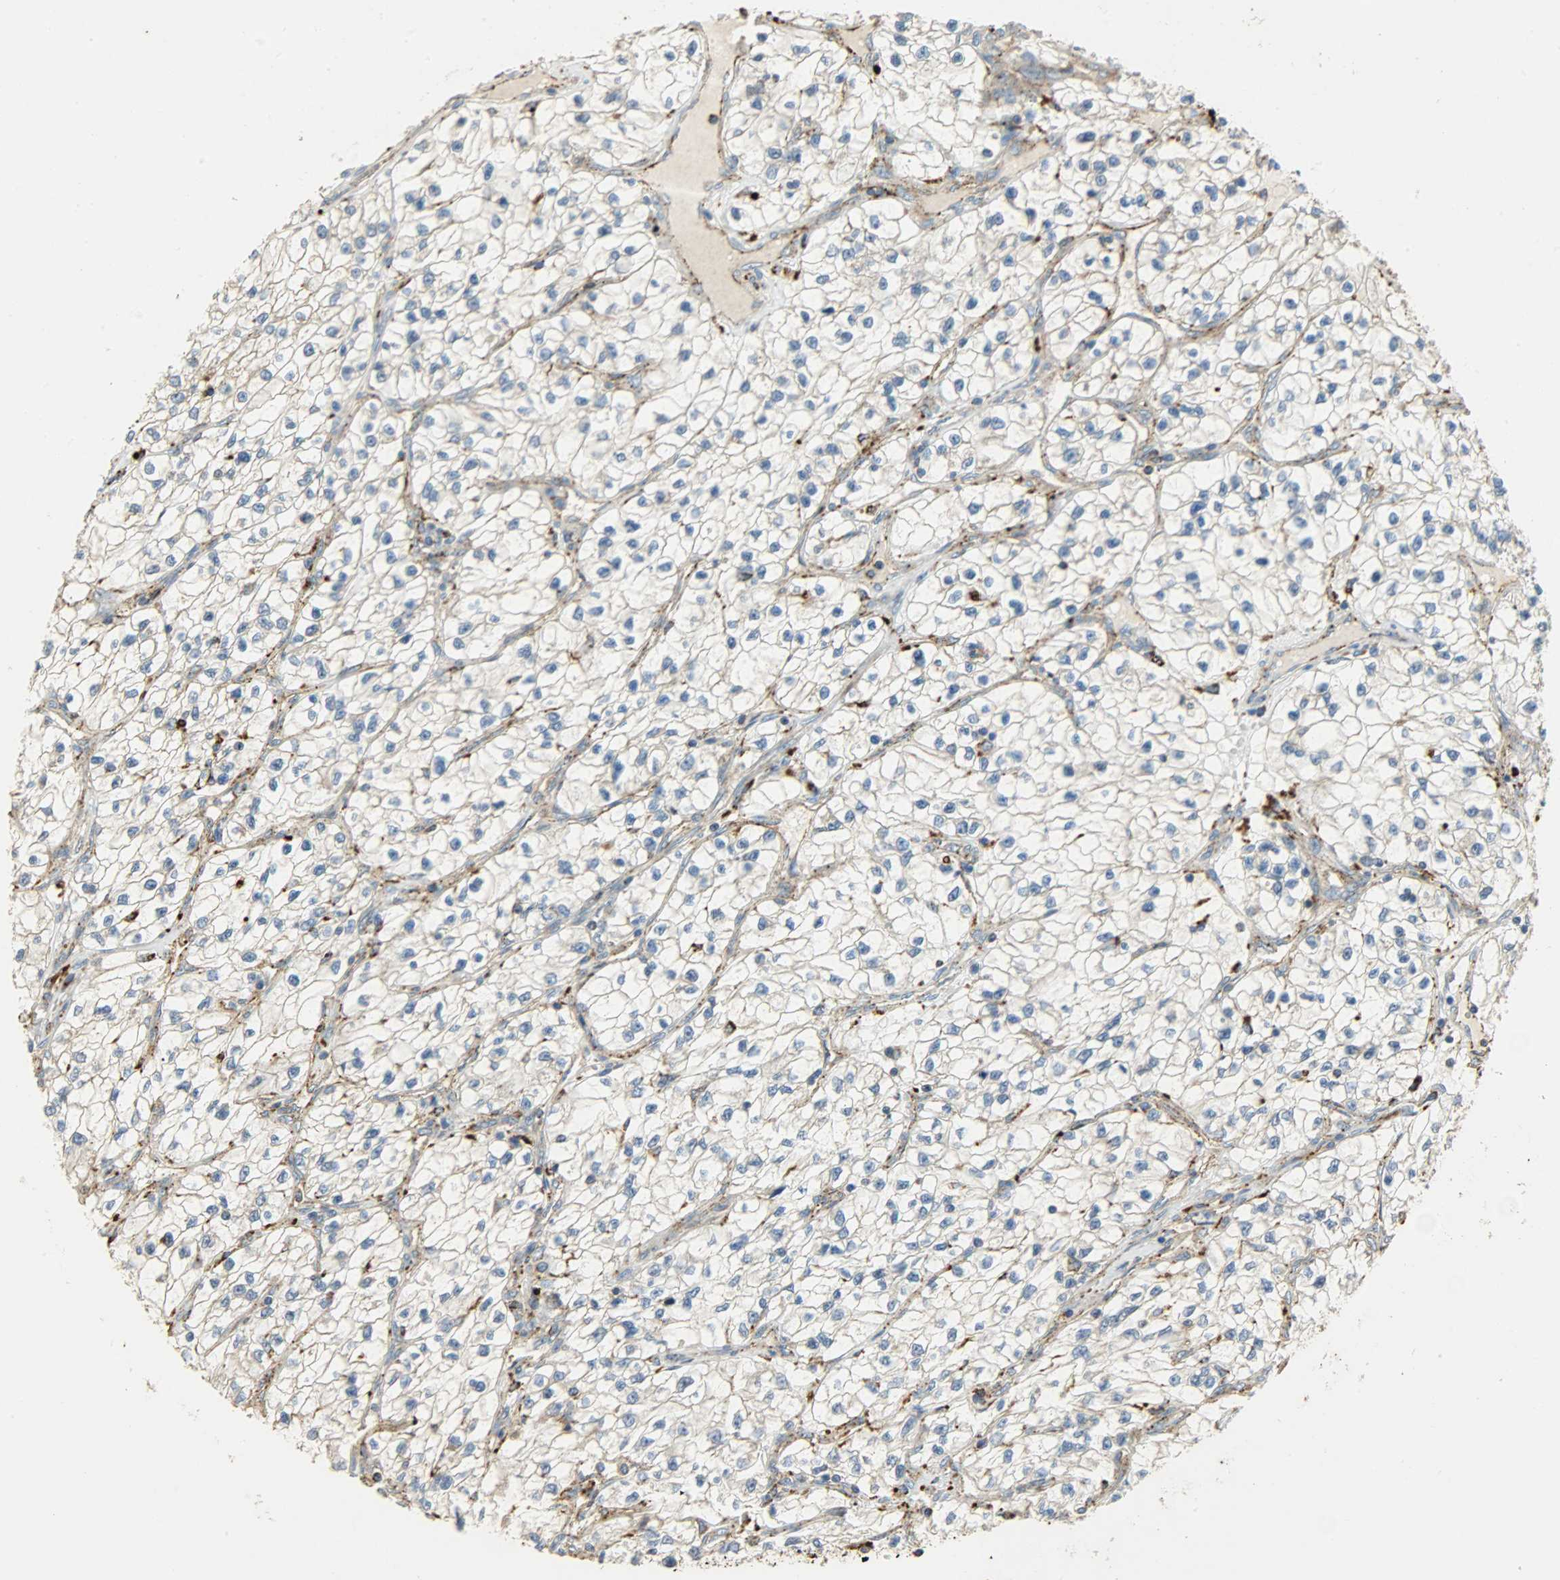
{"staining": {"intensity": "moderate", "quantity": "<25%", "location": "cytoplasmic/membranous"}, "tissue": "renal cancer", "cell_type": "Tumor cells", "image_type": "cancer", "snomed": [{"axis": "morphology", "description": "Adenocarcinoma, NOS"}, {"axis": "topography", "description": "Kidney"}], "caption": "A brown stain labels moderate cytoplasmic/membranous positivity of a protein in human adenocarcinoma (renal) tumor cells.", "gene": "ASAH1", "patient": {"sex": "female", "age": 57}}